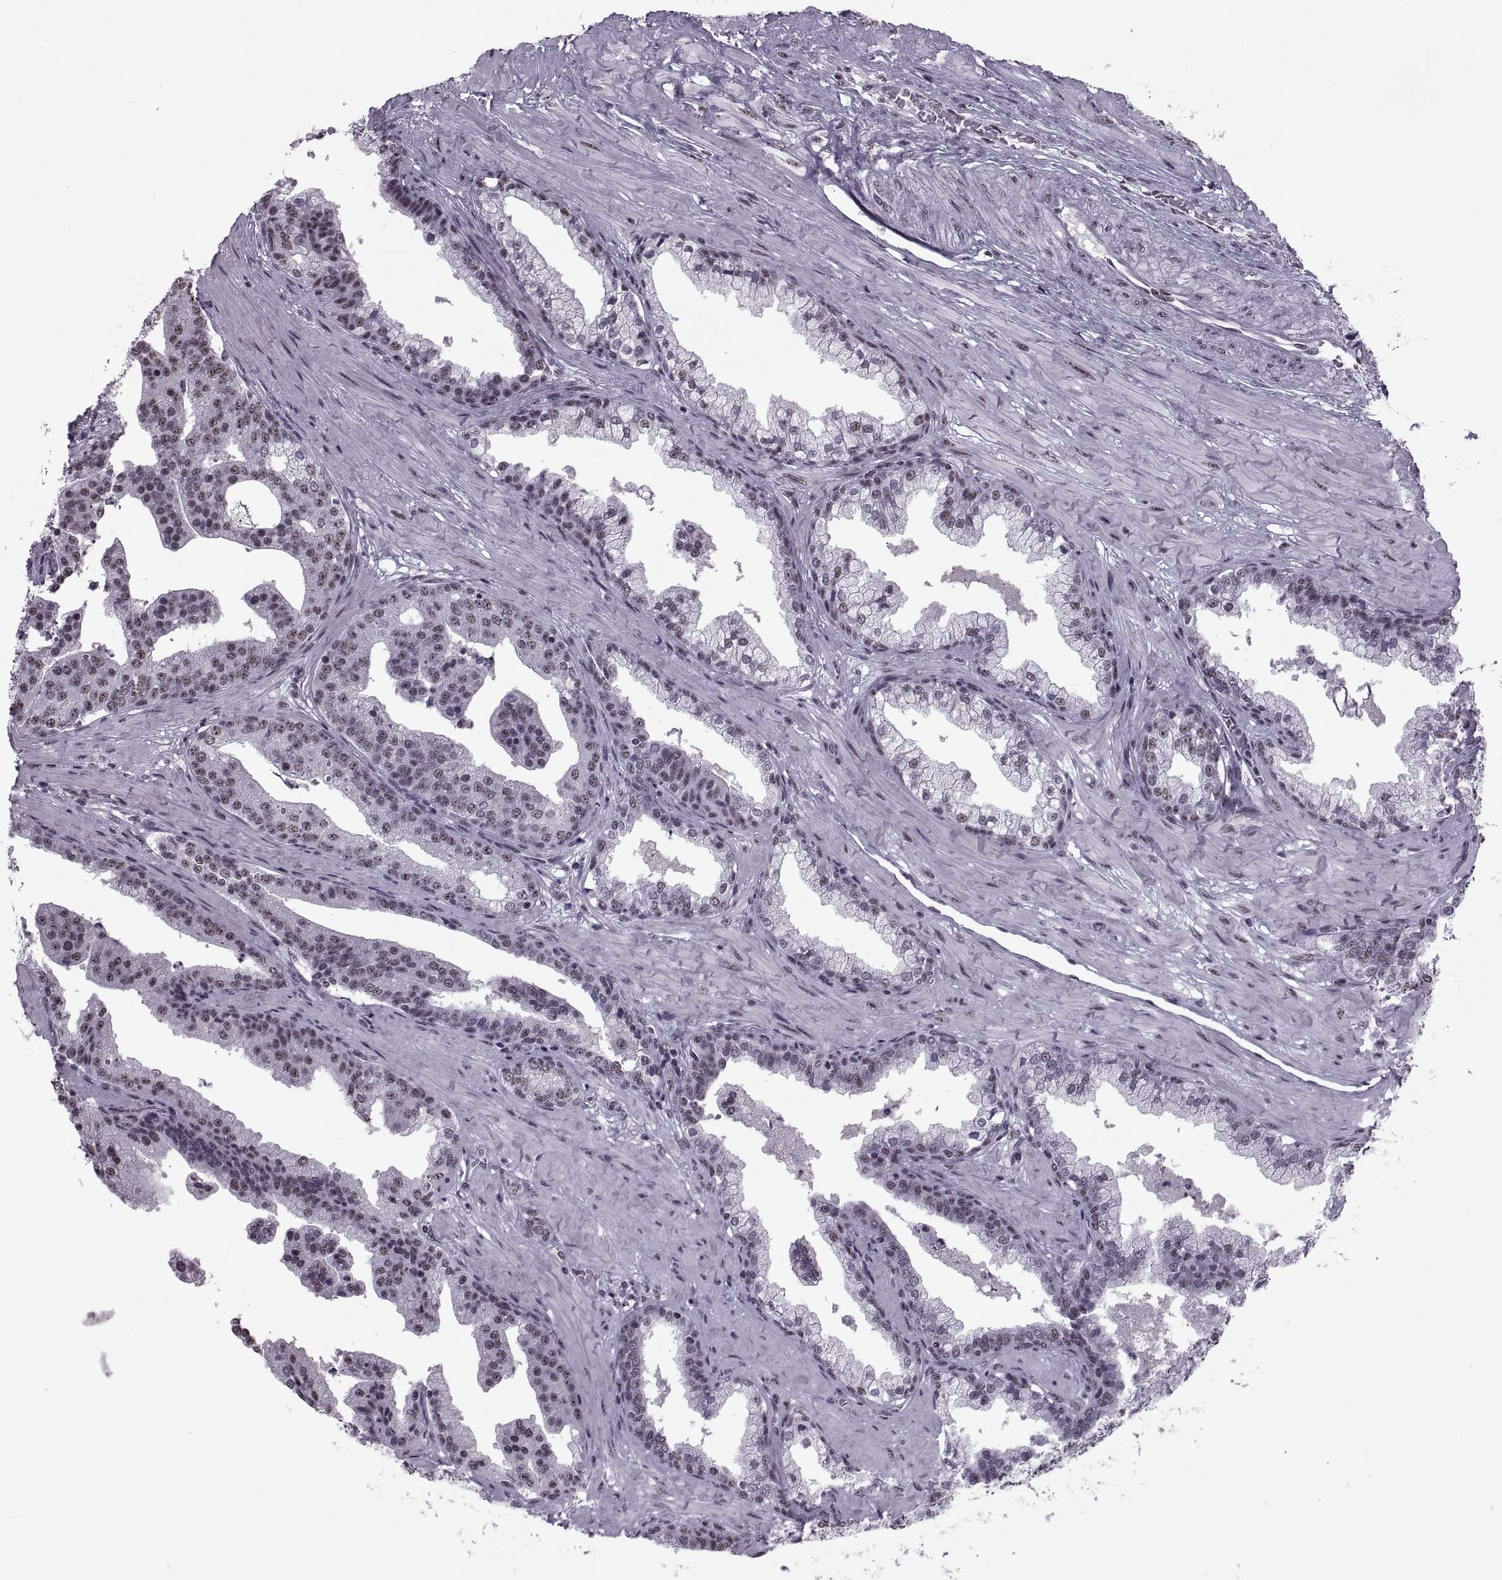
{"staining": {"intensity": "weak", "quantity": "25%-75%", "location": "nuclear"}, "tissue": "prostate cancer", "cell_type": "Tumor cells", "image_type": "cancer", "snomed": [{"axis": "morphology", "description": "Adenocarcinoma, NOS"}, {"axis": "topography", "description": "Prostate and seminal vesicle, NOS"}, {"axis": "topography", "description": "Prostate"}], "caption": "Immunohistochemistry (IHC) (DAB) staining of adenocarcinoma (prostate) shows weak nuclear protein staining in approximately 25%-75% of tumor cells.", "gene": "MAGEA4", "patient": {"sex": "male", "age": 44}}